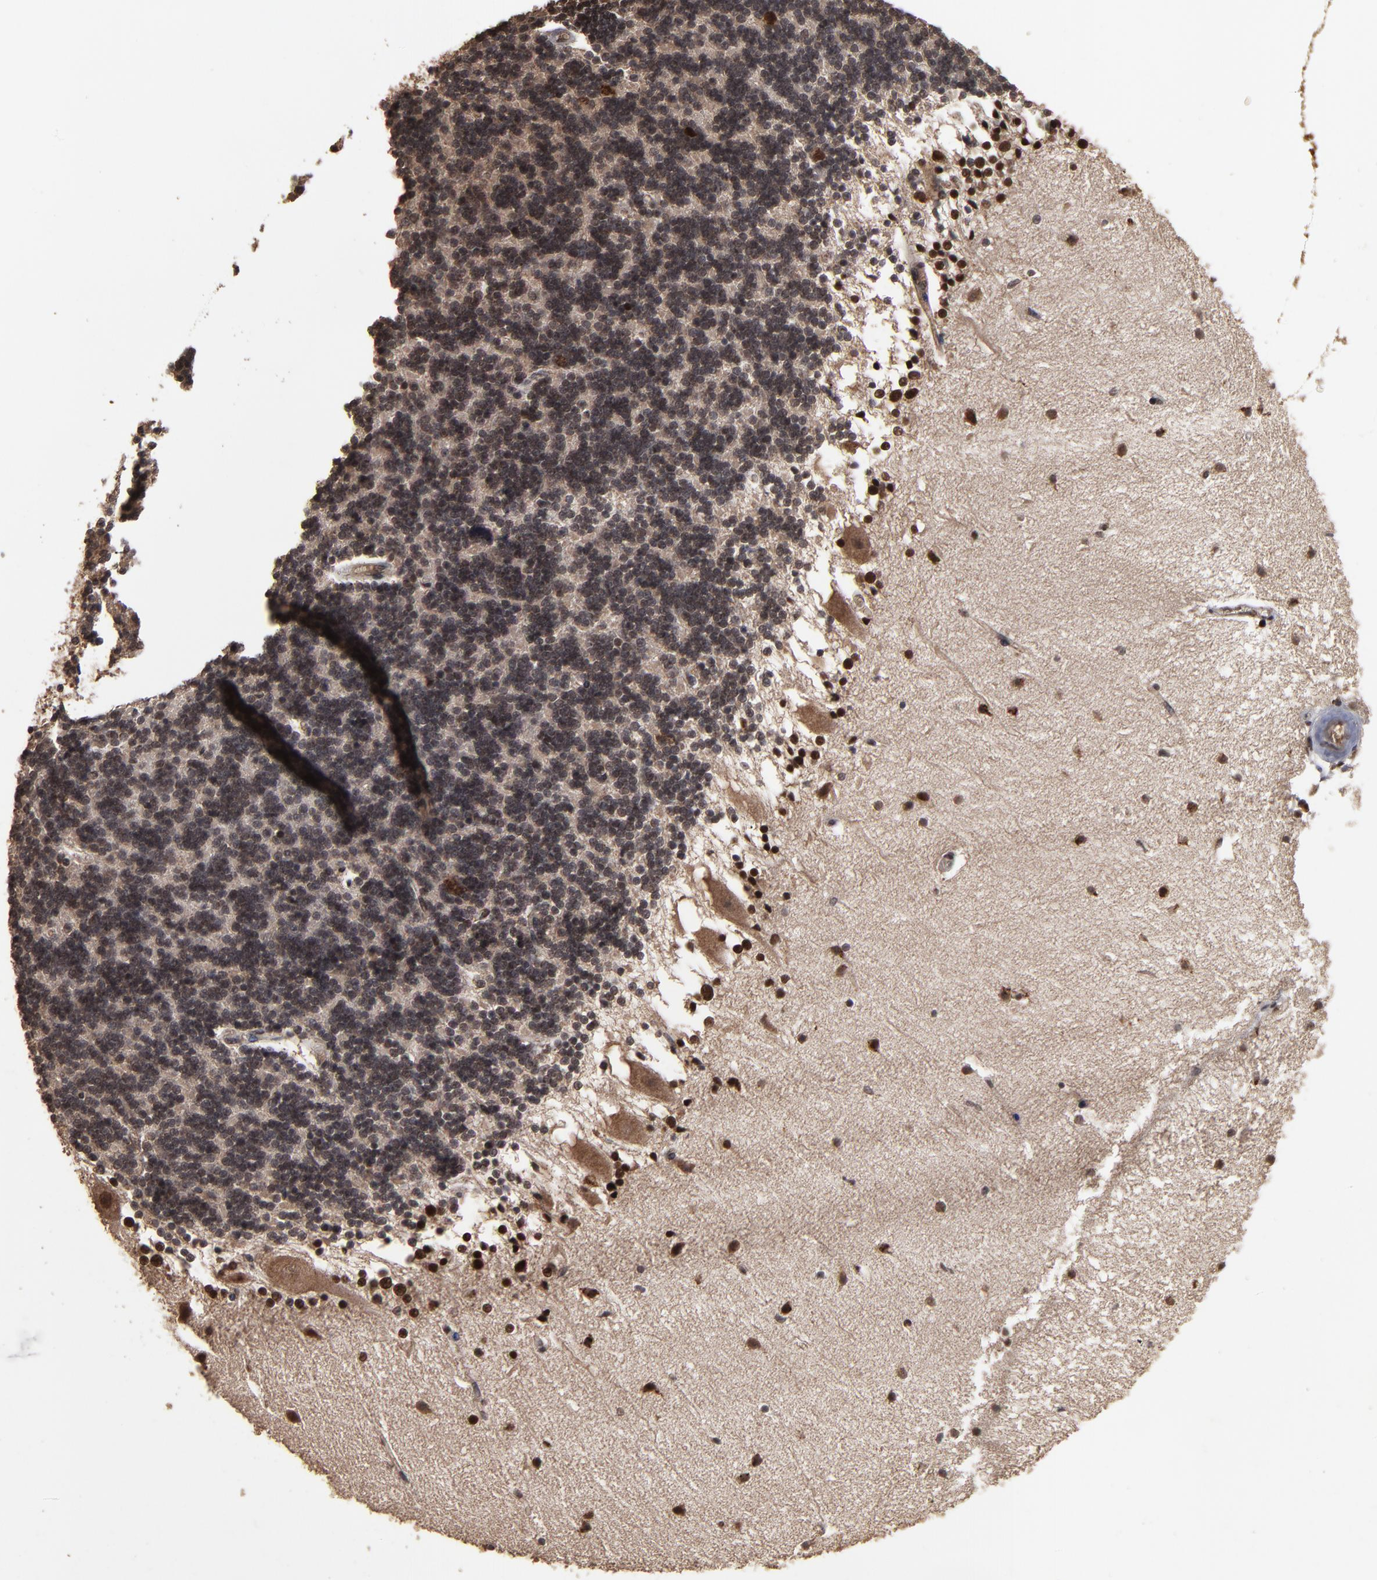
{"staining": {"intensity": "moderate", "quantity": ">75%", "location": "cytoplasmic/membranous,nuclear"}, "tissue": "cerebellum", "cell_type": "Cells in granular layer", "image_type": "normal", "snomed": [{"axis": "morphology", "description": "Normal tissue, NOS"}, {"axis": "topography", "description": "Cerebellum"}], "caption": "IHC (DAB) staining of benign cerebellum exhibits moderate cytoplasmic/membranous,nuclear protein expression in approximately >75% of cells in granular layer. (IHC, brightfield microscopy, high magnification).", "gene": "NXF2B", "patient": {"sex": "female", "age": 54}}